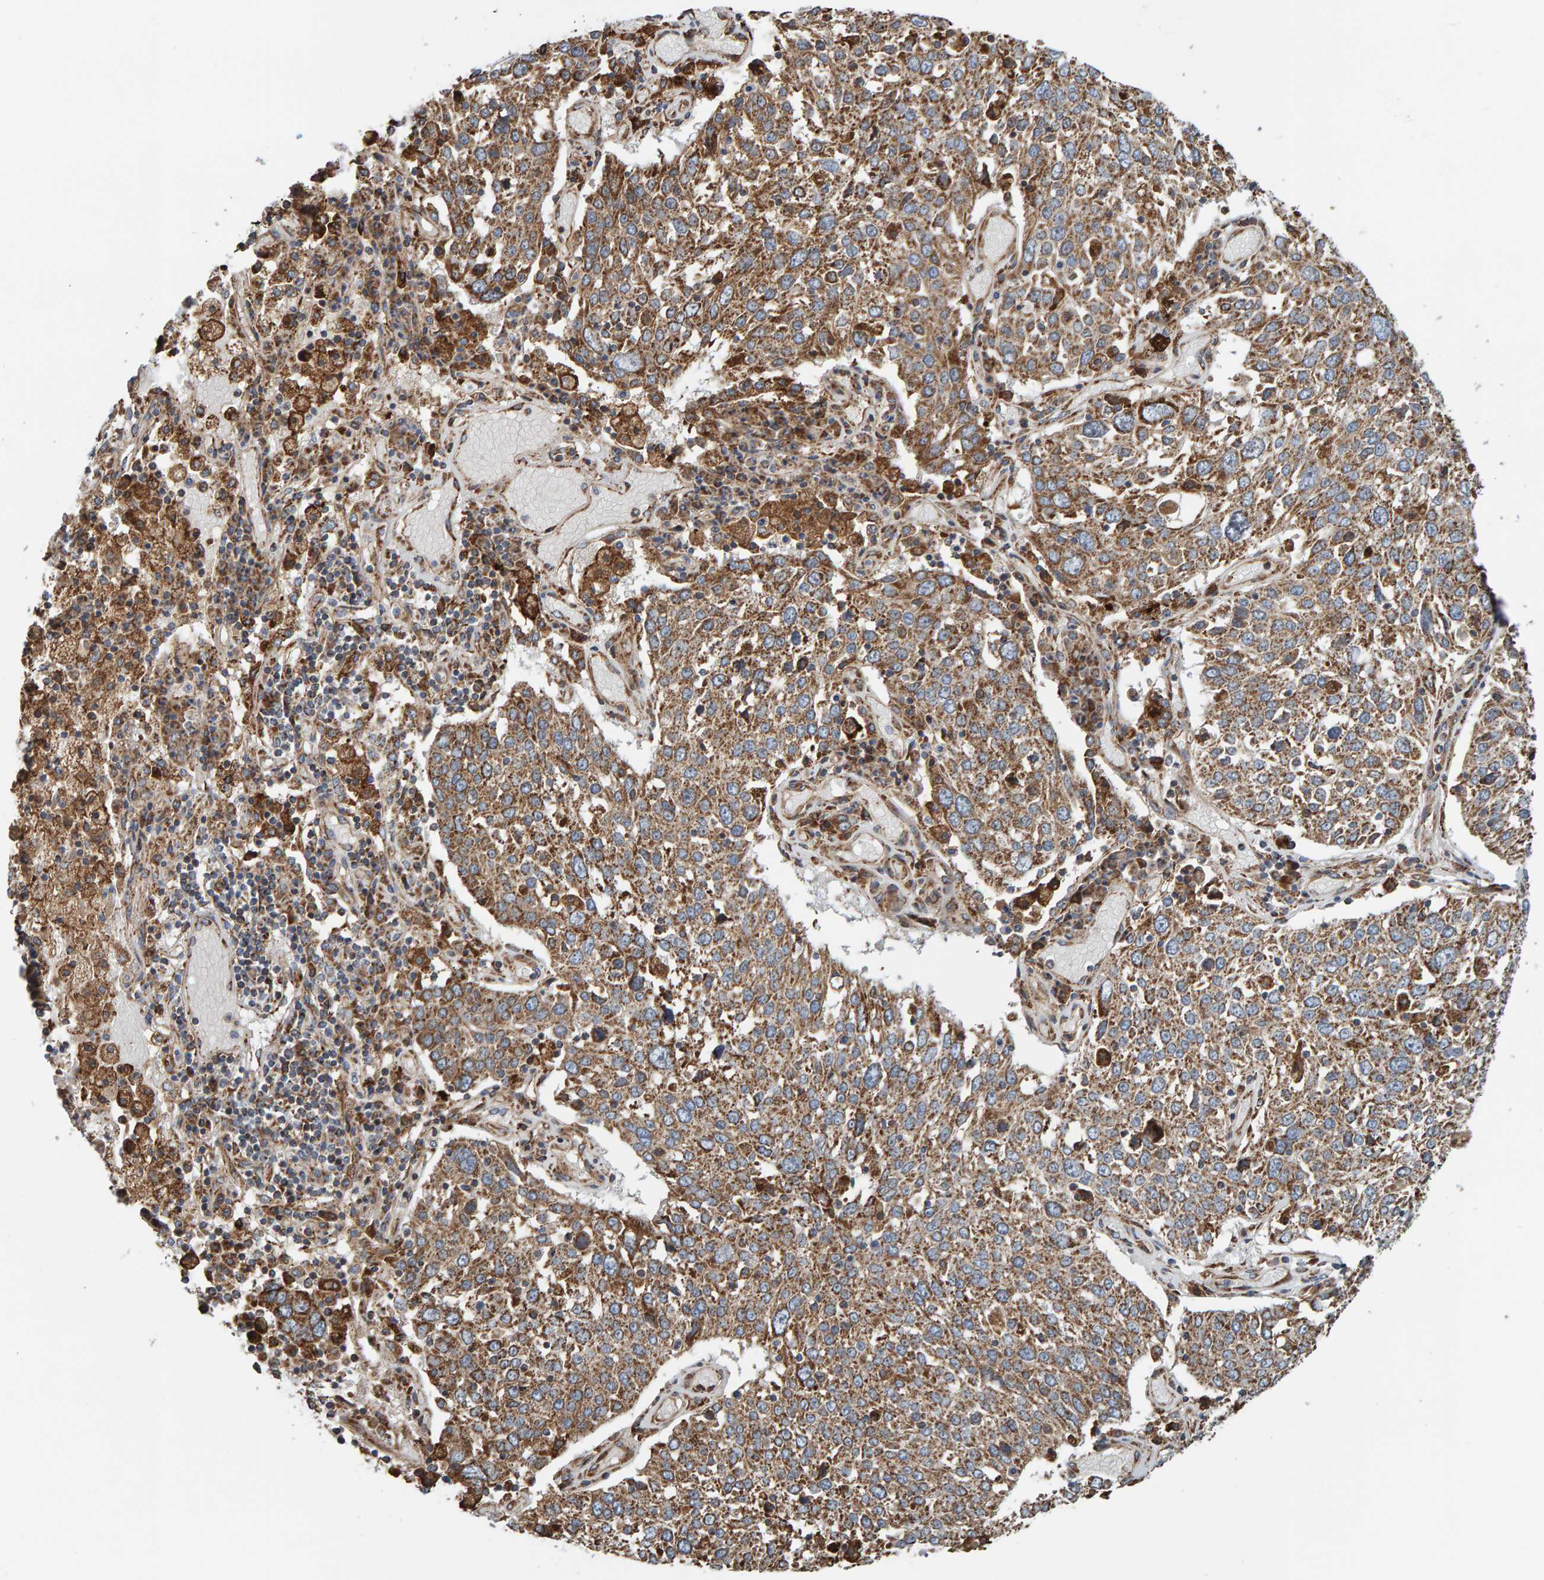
{"staining": {"intensity": "strong", "quantity": ">75%", "location": "cytoplasmic/membranous"}, "tissue": "lung cancer", "cell_type": "Tumor cells", "image_type": "cancer", "snomed": [{"axis": "morphology", "description": "Squamous cell carcinoma, NOS"}, {"axis": "topography", "description": "Lung"}], "caption": "Immunohistochemistry (DAB) staining of squamous cell carcinoma (lung) exhibits strong cytoplasmic/membranous protein staining in approximately >75% of tumor cells.", "gene": "MRPL45", "patient": {"sex": "male", "age": 65}}